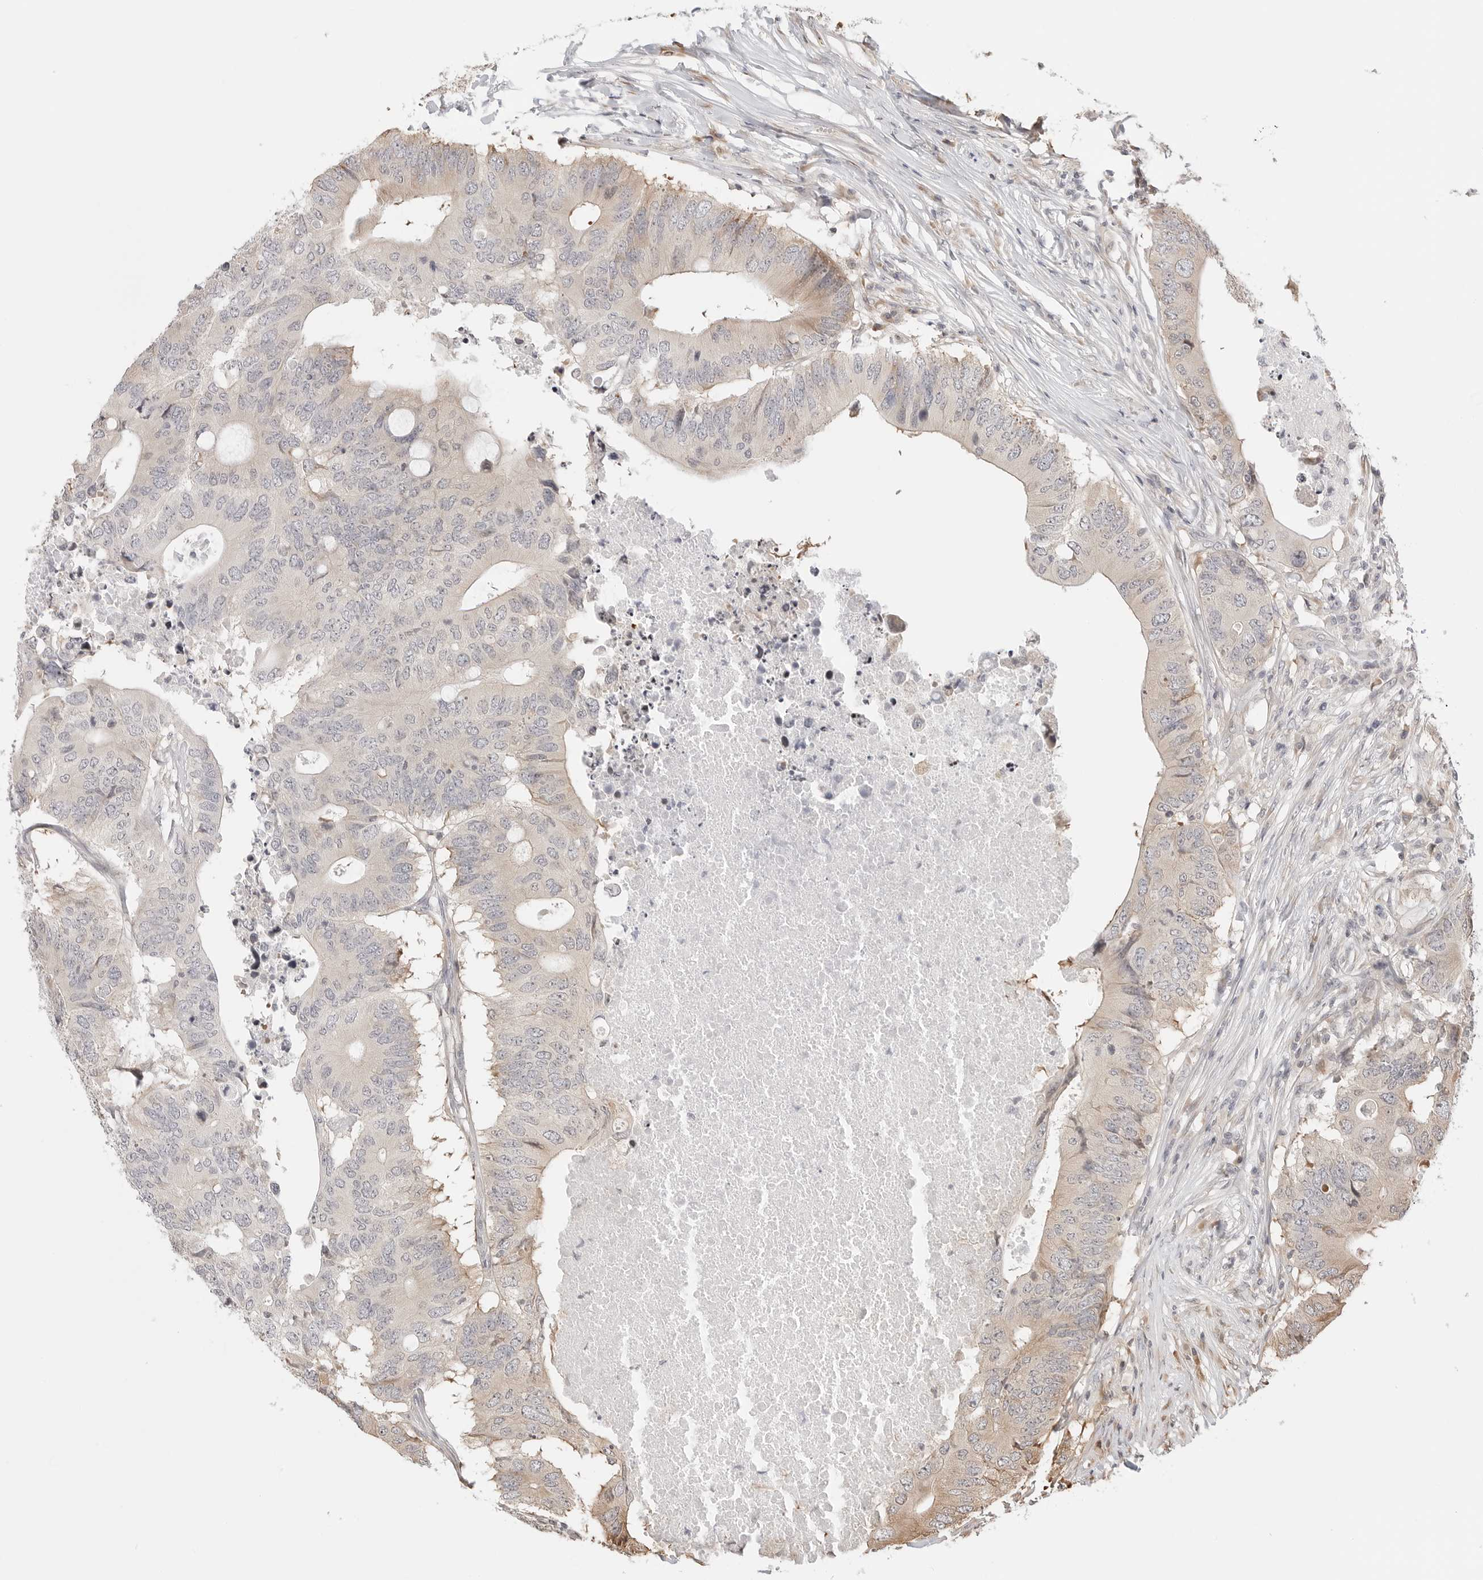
{"staining": {"intensity": "weak", "quantity": "<25%", "location": "cytoplasmic/membranous"}, "tissue": "colorectal cancer", "cell_type": "Tumor cells", "image_type": "cancer", "snomed": [{"axis": "morphology", "description": "Adenocarcinoma, NOS"}, {"axis": "topography", "description": "Colon"}], "caption": "Immunohistochemistry micrograph of neoplastic tissue: human colorectal cancer (adenocarcinoma) stained with DAB (3,3'-diaminobenzidine) displays no significant protein positivity in tumor cells.", "gene": "FKBP14", "patient": {"sex": "male", "age": 71}}